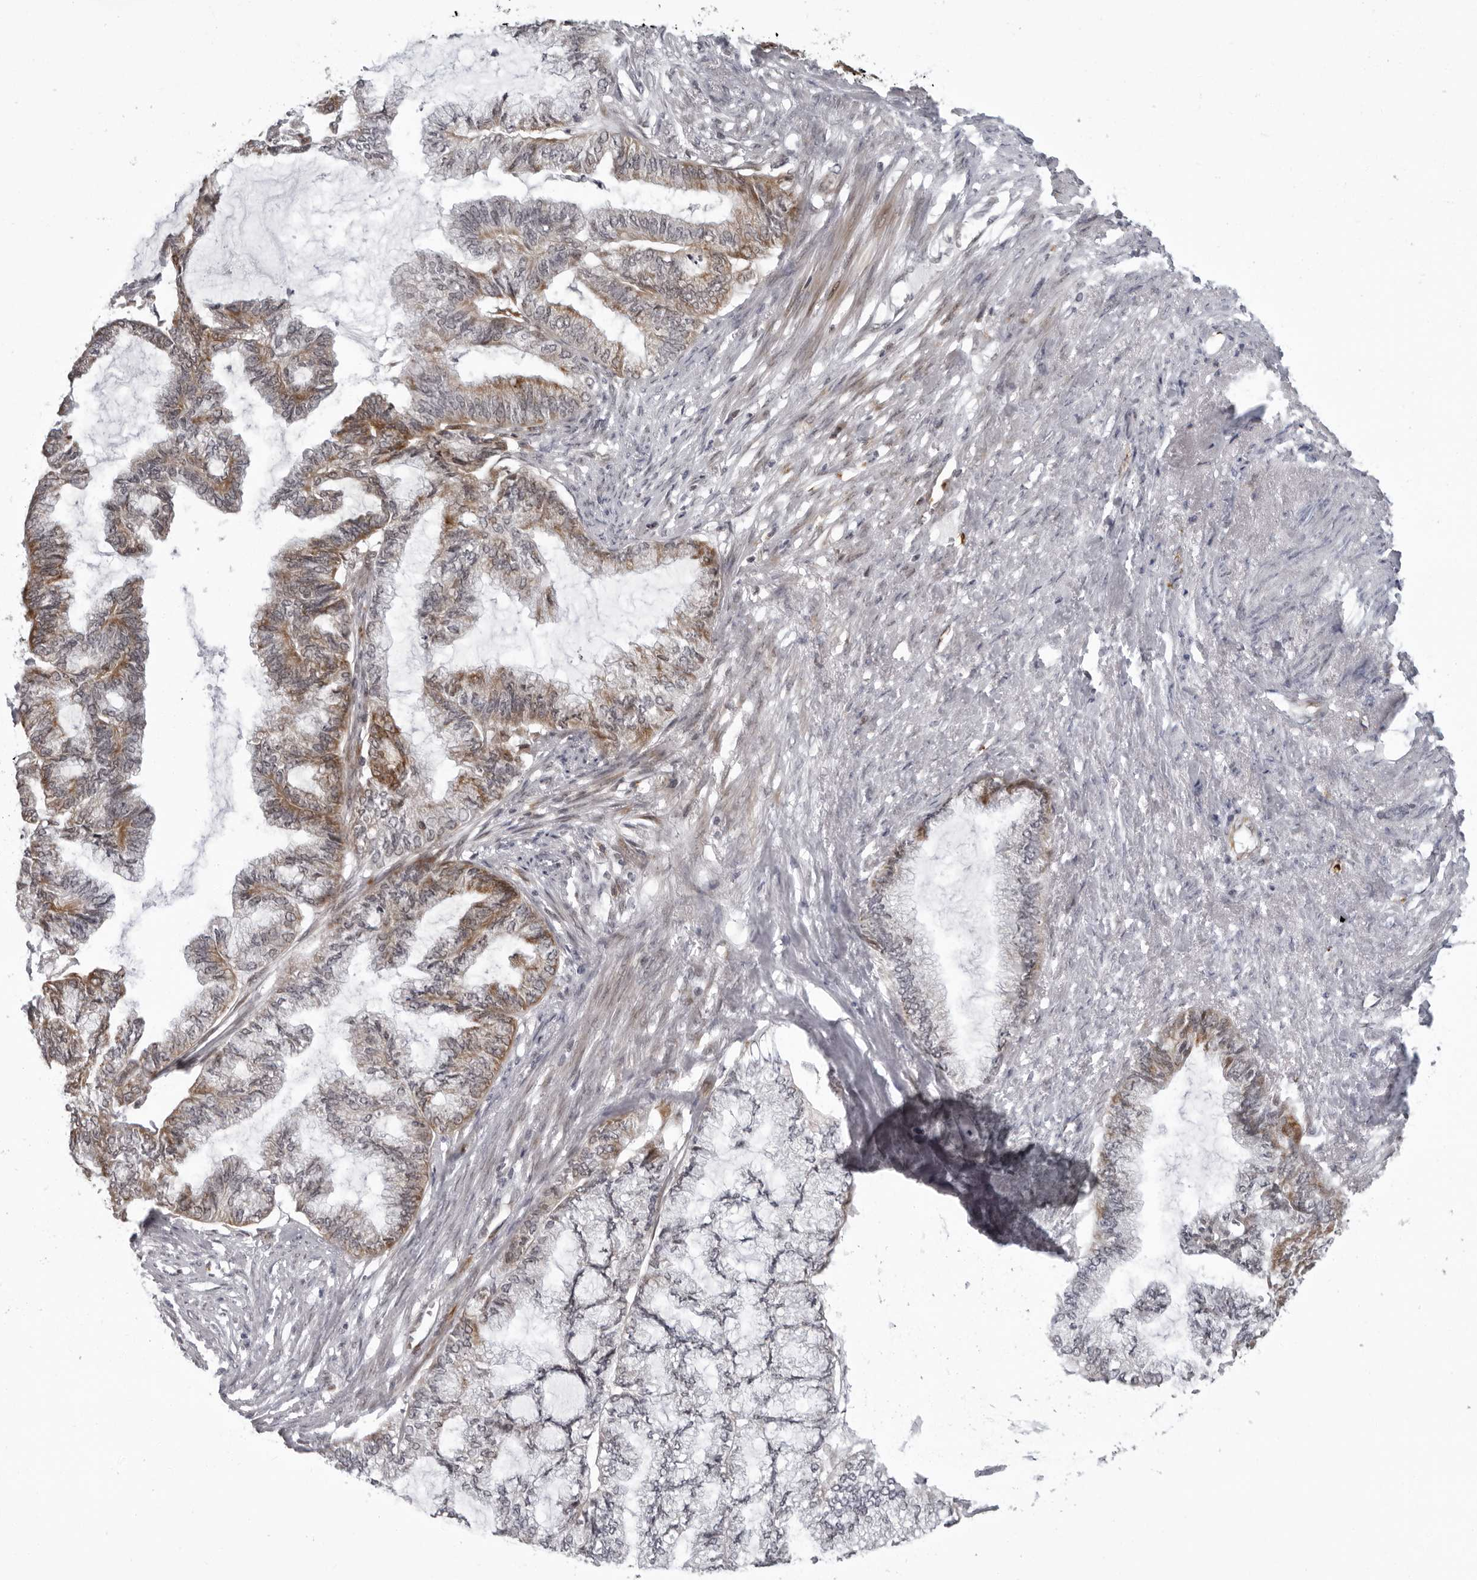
{"staining": {"intensity": "moderate", "quantity": "25%-75%", "location": "cytoplasmic/membranous"}, "tissue": "endometrial cancer", "cell_type": "Tumor cells", "image_type": "cancer", "snomed": [{"axis": "morphology", "description": "Adenocarcinoma, NOS"}, {"axis": "topography", "description": "Endometrium"}], "caption": "Approximately 25%-75% of tumor cells in human endometrial adenocarcinoma reveal moderate cytoplasmic/membranous protein staining as visualized by brown immunohistochemical staining.", "gene": "THOP1", "patient": {"sex": "female", "age": 86}}